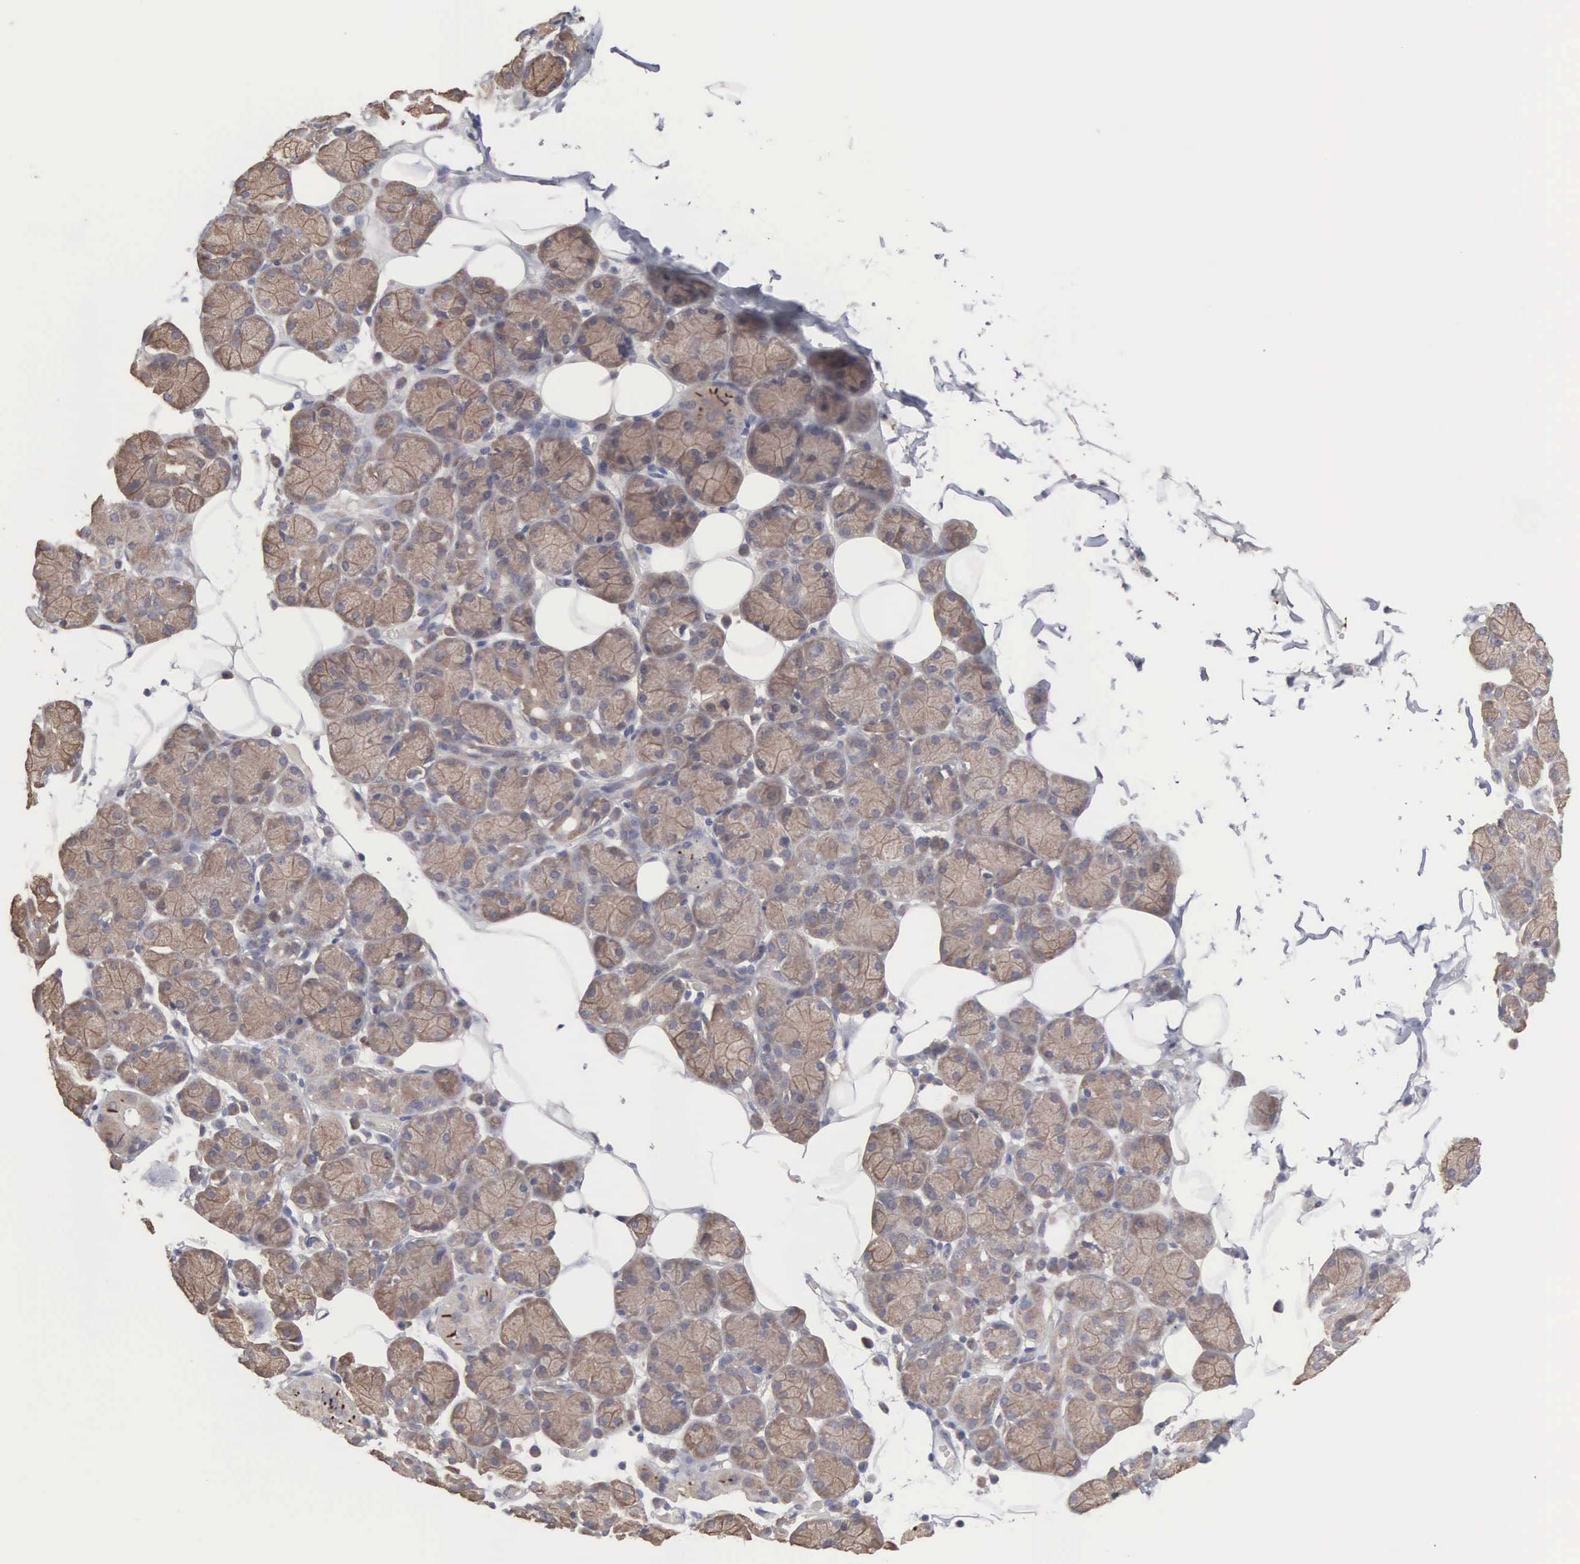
{"staining": {"intensity": "moderate", "quantity": ">75%", "location": "cytoplasmic/membranous"}, "tissue": "salivary gland", "cell_type": "Glandular cells", "image_type": "normal", "snomed": [{"axis": "morphology", "description": "Normal tissue, NOS"}, {"axis": "topography", "description": "Salivary gland"}], "caption": "DAB immunohistochemical staining of unremarkable salivary gland displays moderate cytoplasmic/membranous protein positivity in about >75% of glandular cells. (DAB IHC, brown staining for protein, blue staining for nuclei).", "gene": "INF2", "patient": {"sex": "male", "age": 54}}